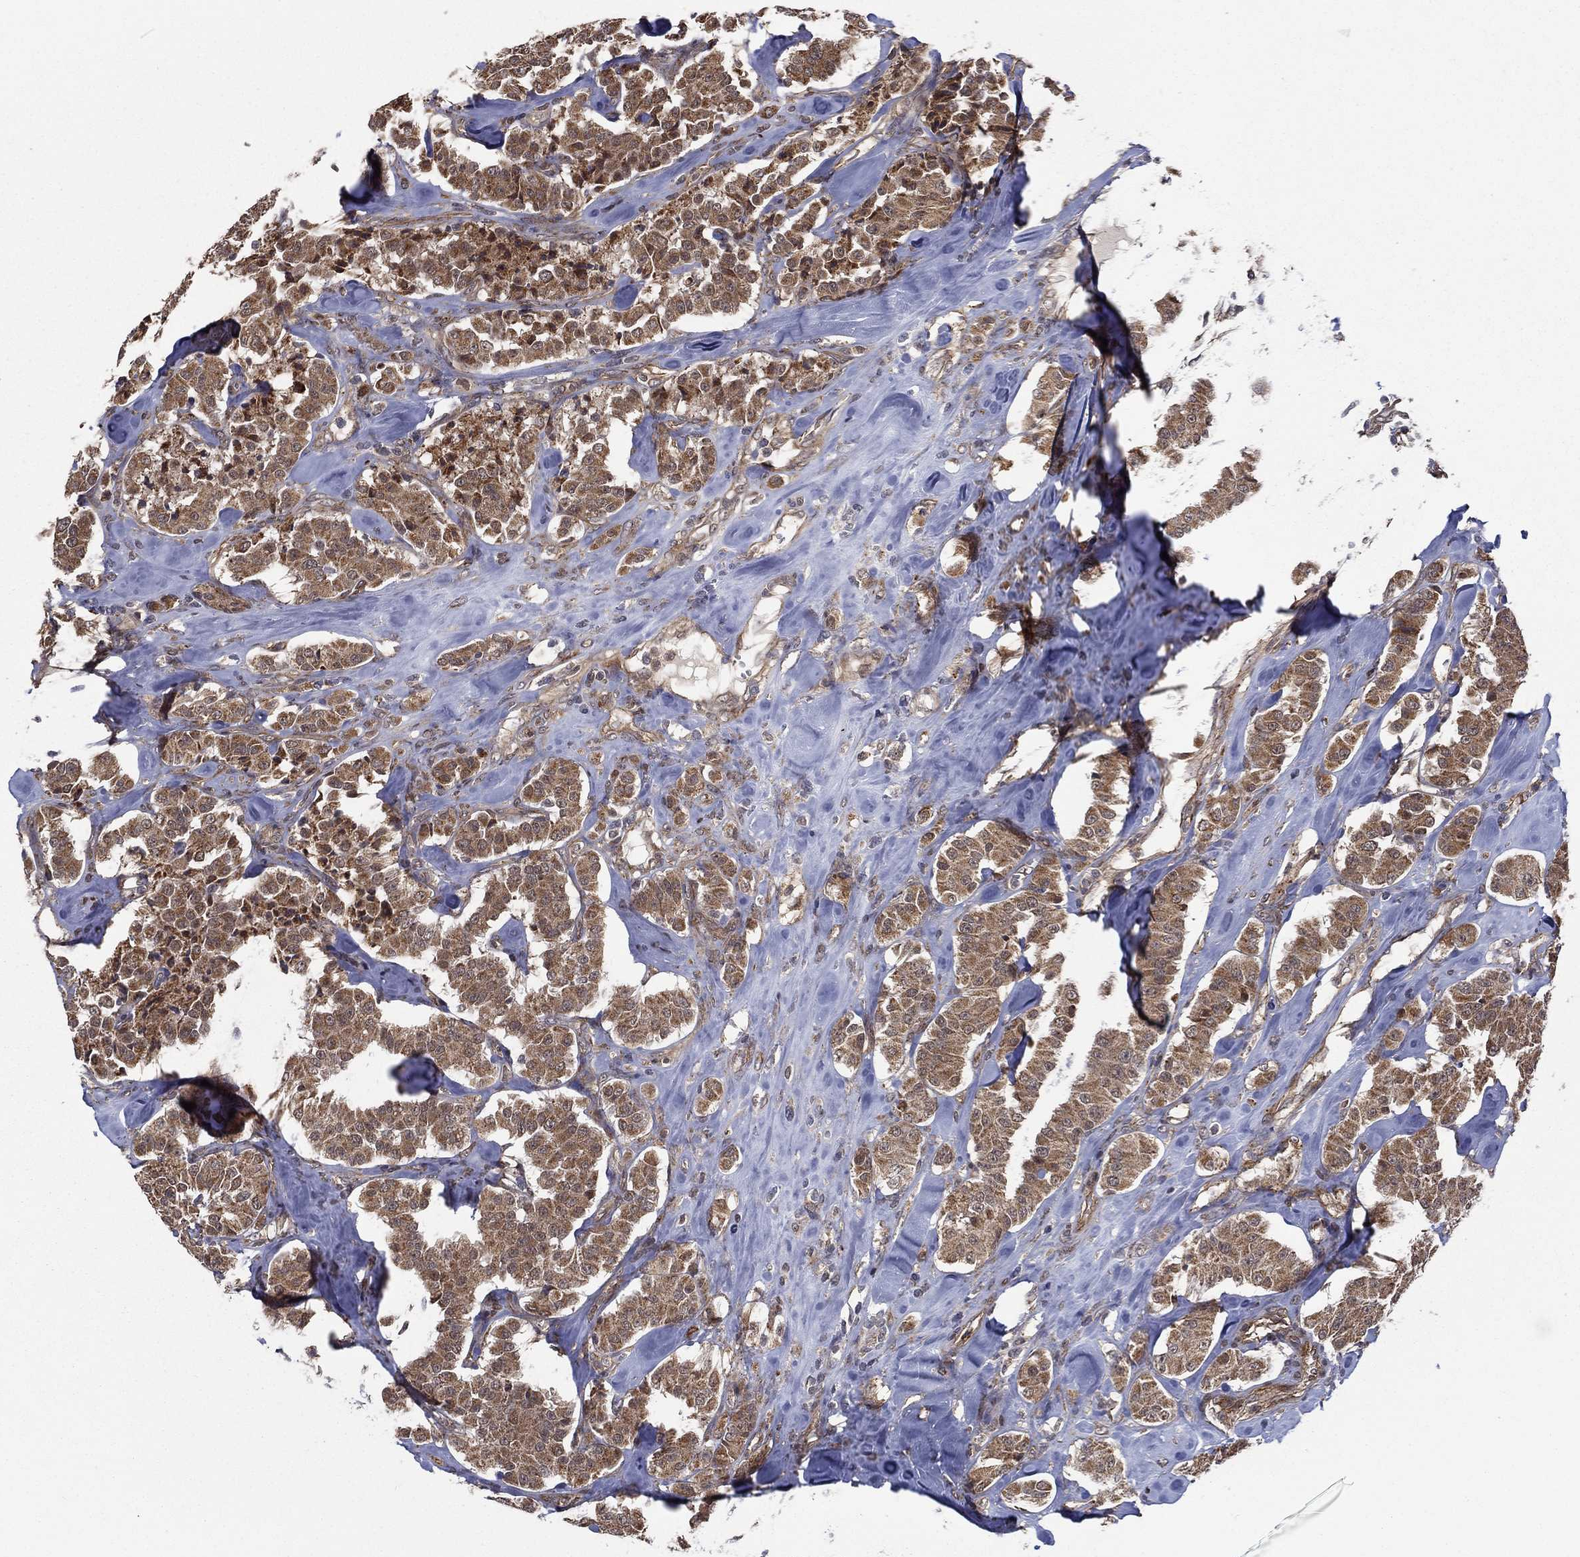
{"staining": {"intensity": "moderate", "quantity": ">75%", "location": "cytoplasmic/membranous"}, "tissue": "carcinoid", "cell_type": "Tumor cells", "image_type": "cancer", "snomed": [{"axis": "morphology", "description": "Carcinoid, malignant, NOS"}, {"axis": "topography", "description": "Pancreas"}], "caption": "Carcinoid tissue reveals moderate cytoplasmic/membranous staining in about >75% of tumor cells, visualized by immunohistochemistry. The staining is performed using DAB brown chromogen to label protein expression. The nuclei are counter-stained blue using hematoxylin.", "gene": "UACA", "patient": {"sex": "male", "age": 41}}